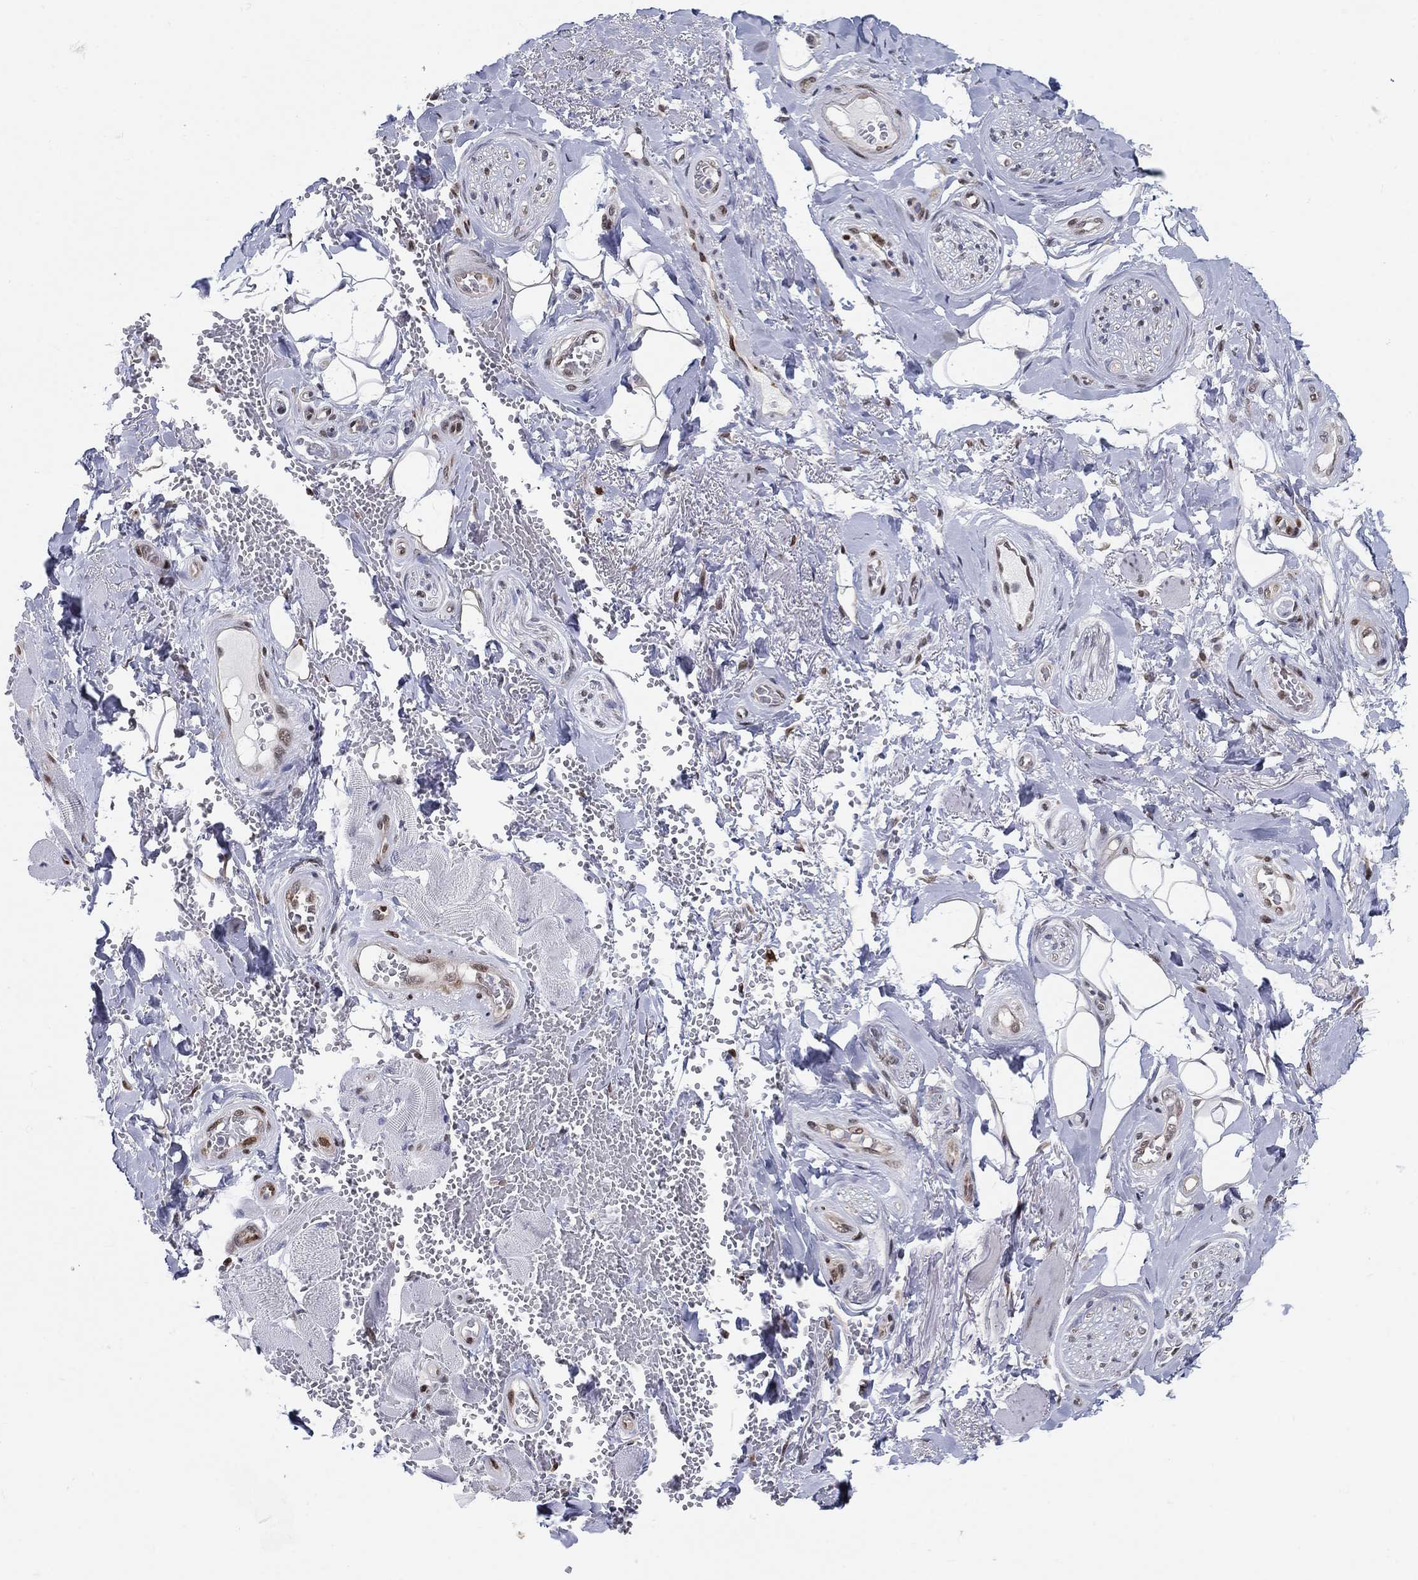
{"staining": {"intensity": "negative", "quantity": "none", "location": "none"}, "tissue": "adipose tissue", "cell_type": "Adipocytes", "image_type": "normal", "snomed": [{"axis": "morphology", "description": "Normal tissue, NOS"}, {"axis": "topography", "description": "Anal"}, {"axis": "topography", "description": "Peripheral nerve tissue"}], "caption": "This histopathology image is of normal adipose tissue stained with IHC to label a protein in brown with the nuclei are counter-stained blue. There is no staining in adipocytes. (Stains: DAB (3,3'-diaminobenzidine) immunohistochemistry with hematoxylin counter stain, Microscopy: brightfield microscopy at high magnification).", "gene": "CENPE", "patient": {"sex": "male", "age": 53}}